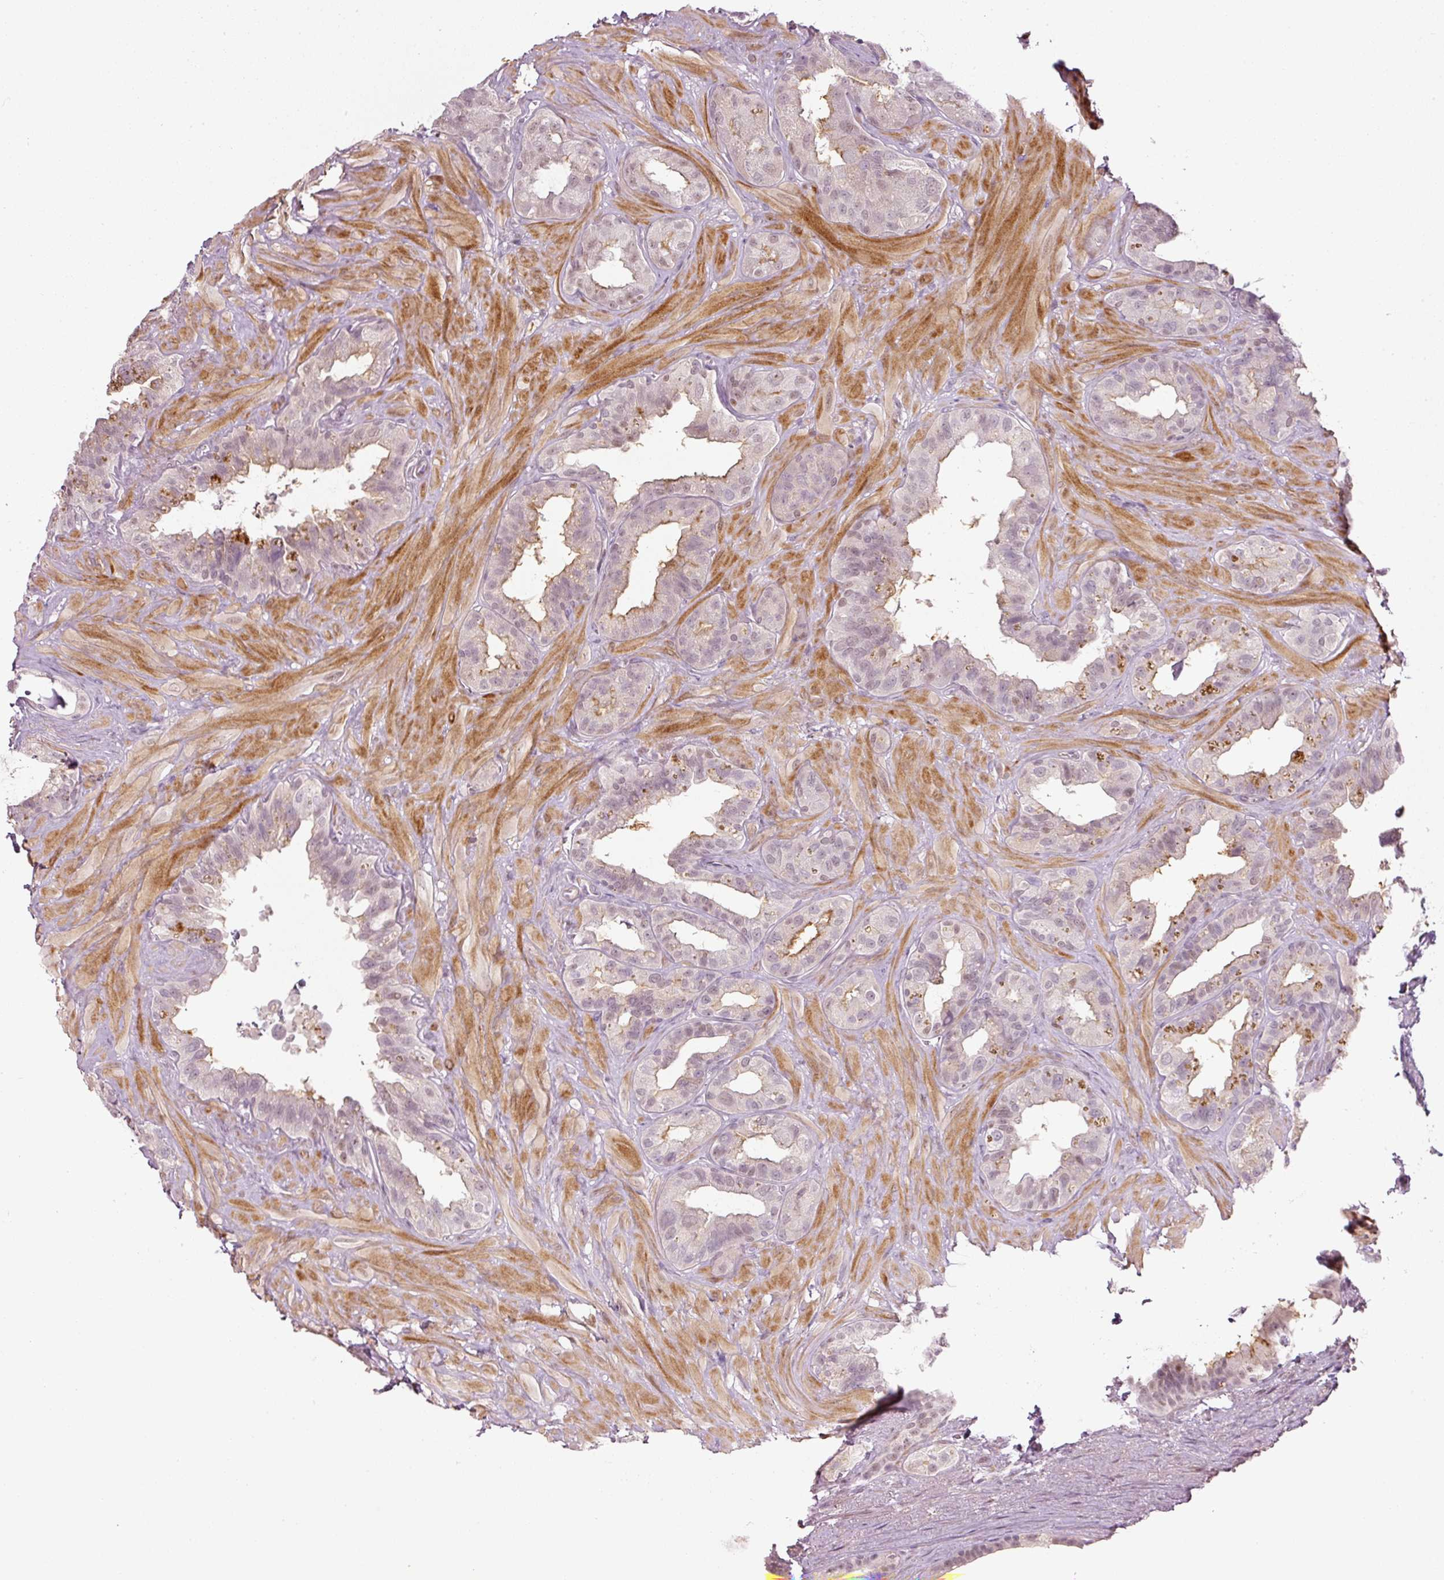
{"staining": {"intensity": "weak", "quantity": "<25%", "location": "cytoplasmic/membranous"}, "tissue": "seminal vesicle", "cell_type": "Glandular cells", "image_type": "normal", "snomed": [{"axis": "morphology", "description": "Normal tissue, NOS"}, {"axis": "topography", "description": "Seminal veicle"}, {"axis": "topography", "description": "Peripheral nerve tissue"}], "caption": "The immunohistochemistry (IHC) photomicrograph has no significant staining in glandular cells of seminal vesicle. Nuclei are stained in blue.", "gene": "TOGARAM1", "patient": {"sex": "male", "age": 76}}